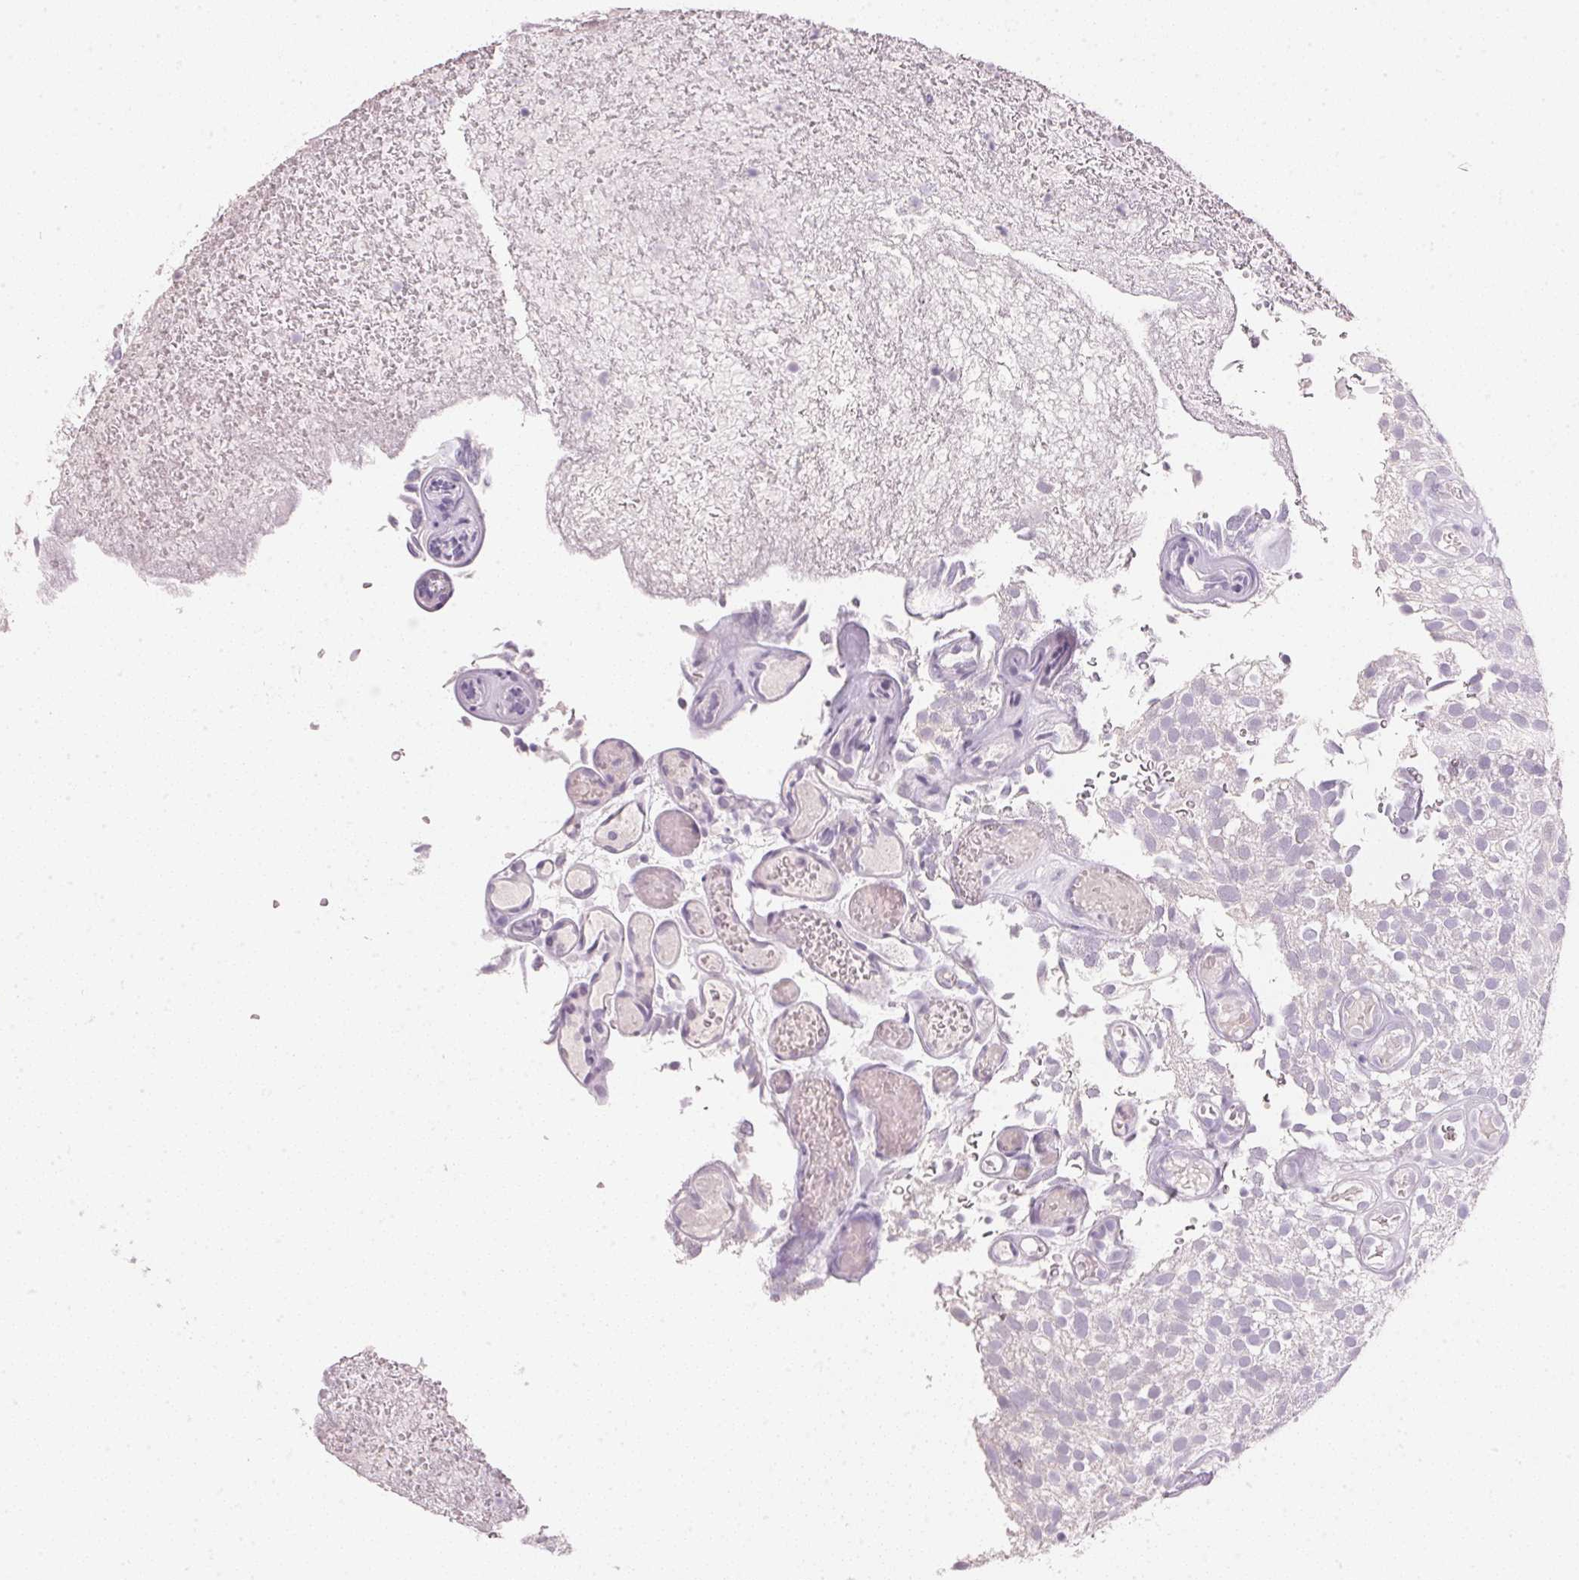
{"staining": {"intensity": "negative", "quantity": "none", "location": "none"}, "tissue": "urothelial cancer", "cell_type": "Tumor cells", "image_type": "cancer", "snomed": [{"axis": "morphology", "description": "Urothelial carcinoma, Low grade"}, {"axis": "topography", "description": "Urinary bladder"}], "caption": "There is no significant staining in tumor cells of urothelial carcinoma (low-grade).", "gene": "IGFBP1", "patient": {"sex": "male", "age": 78}}